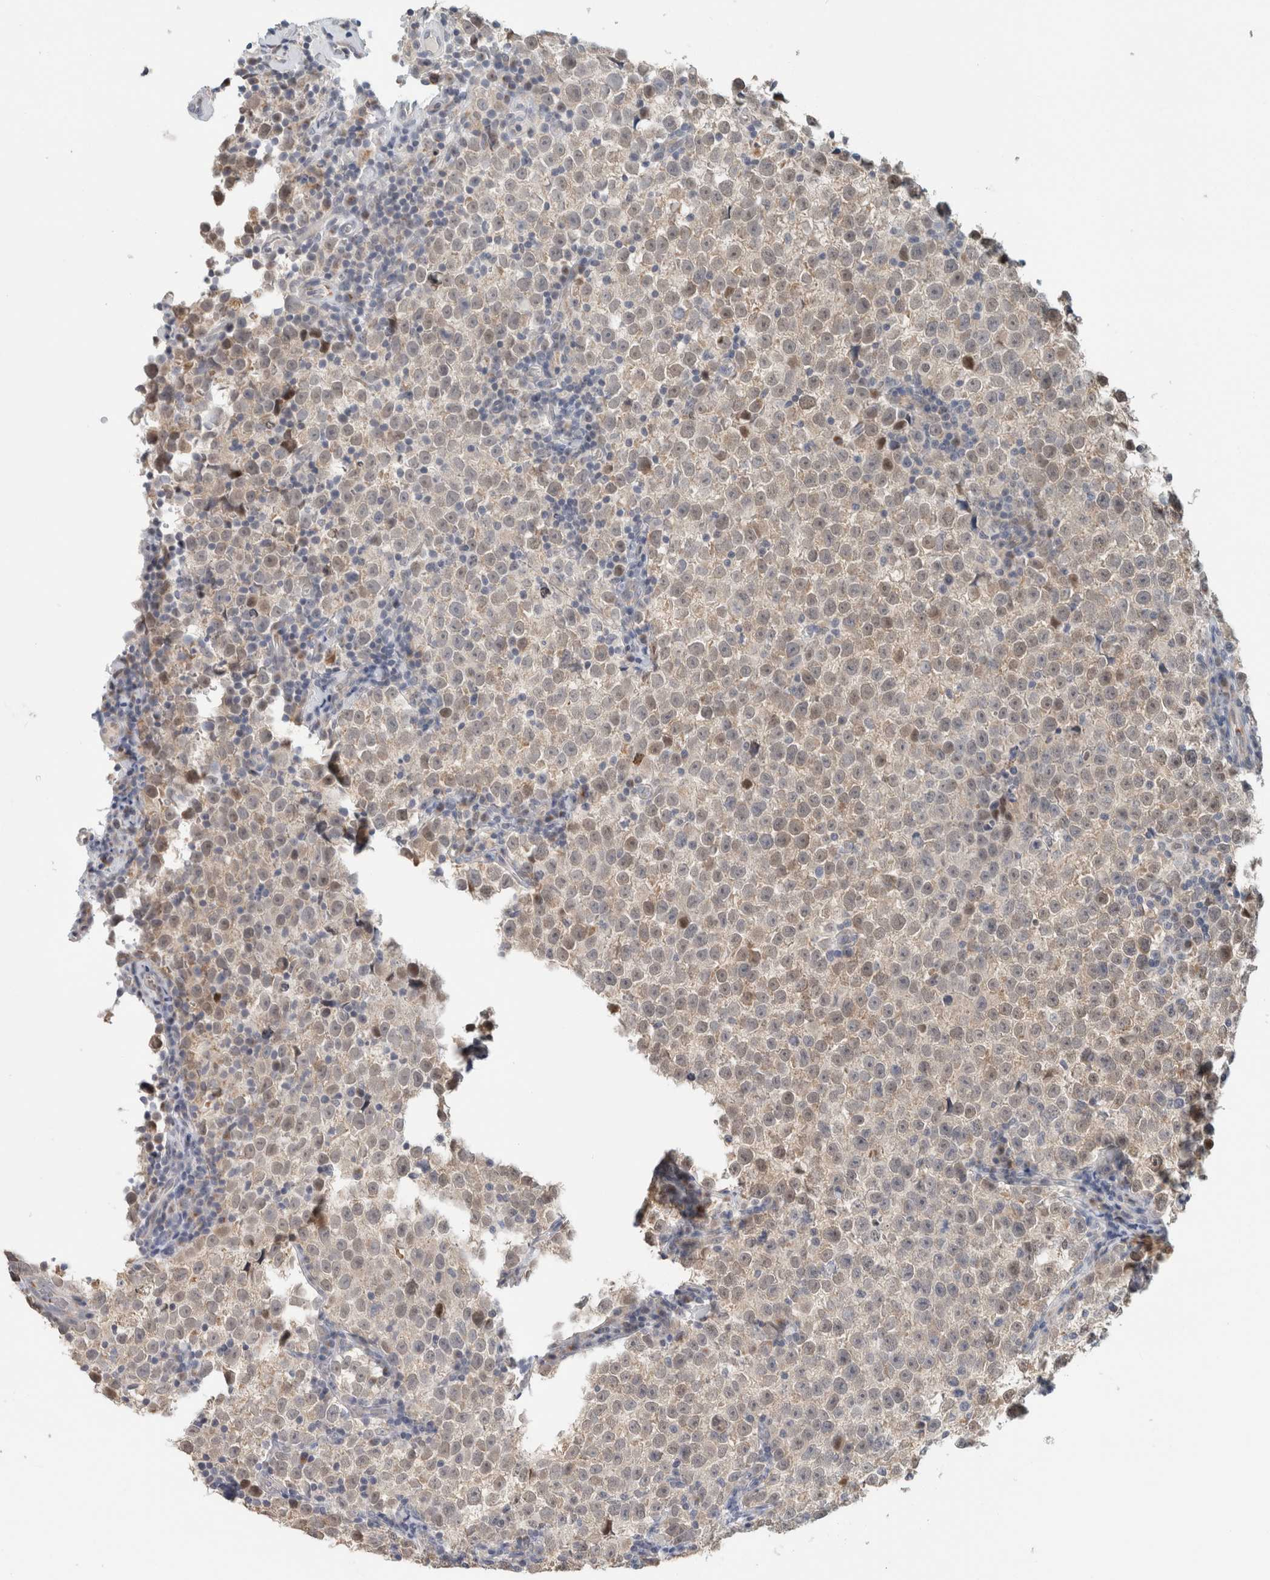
{"staining": {"intensity": "weak", "quantity": "25%-75%", "location": "nuclear"}, "tissue": "testis cancer", "cell_type": "Tumor cells", "image_type": "cancer", "snomed": [{"axis": "morphology", "description": "Normal tissue, NOS"}, {"axis": "morphology", "description": "Seminoma, NOS"}, {"axis": "topography", "description": "Testis"}], "caption": "DAB (3,3'-diaminobenzidine) immunohistochemical staining of testis seminoma exhibits weak nuclear protein positivity in about 25%-75% of tumor cells. (DAB (3,3'-diaminobenzidine) = brown stain, brightfield microscopy at high magnification).", "gene": "CRAT", "patient": {"sex": "male", "age": 43}}